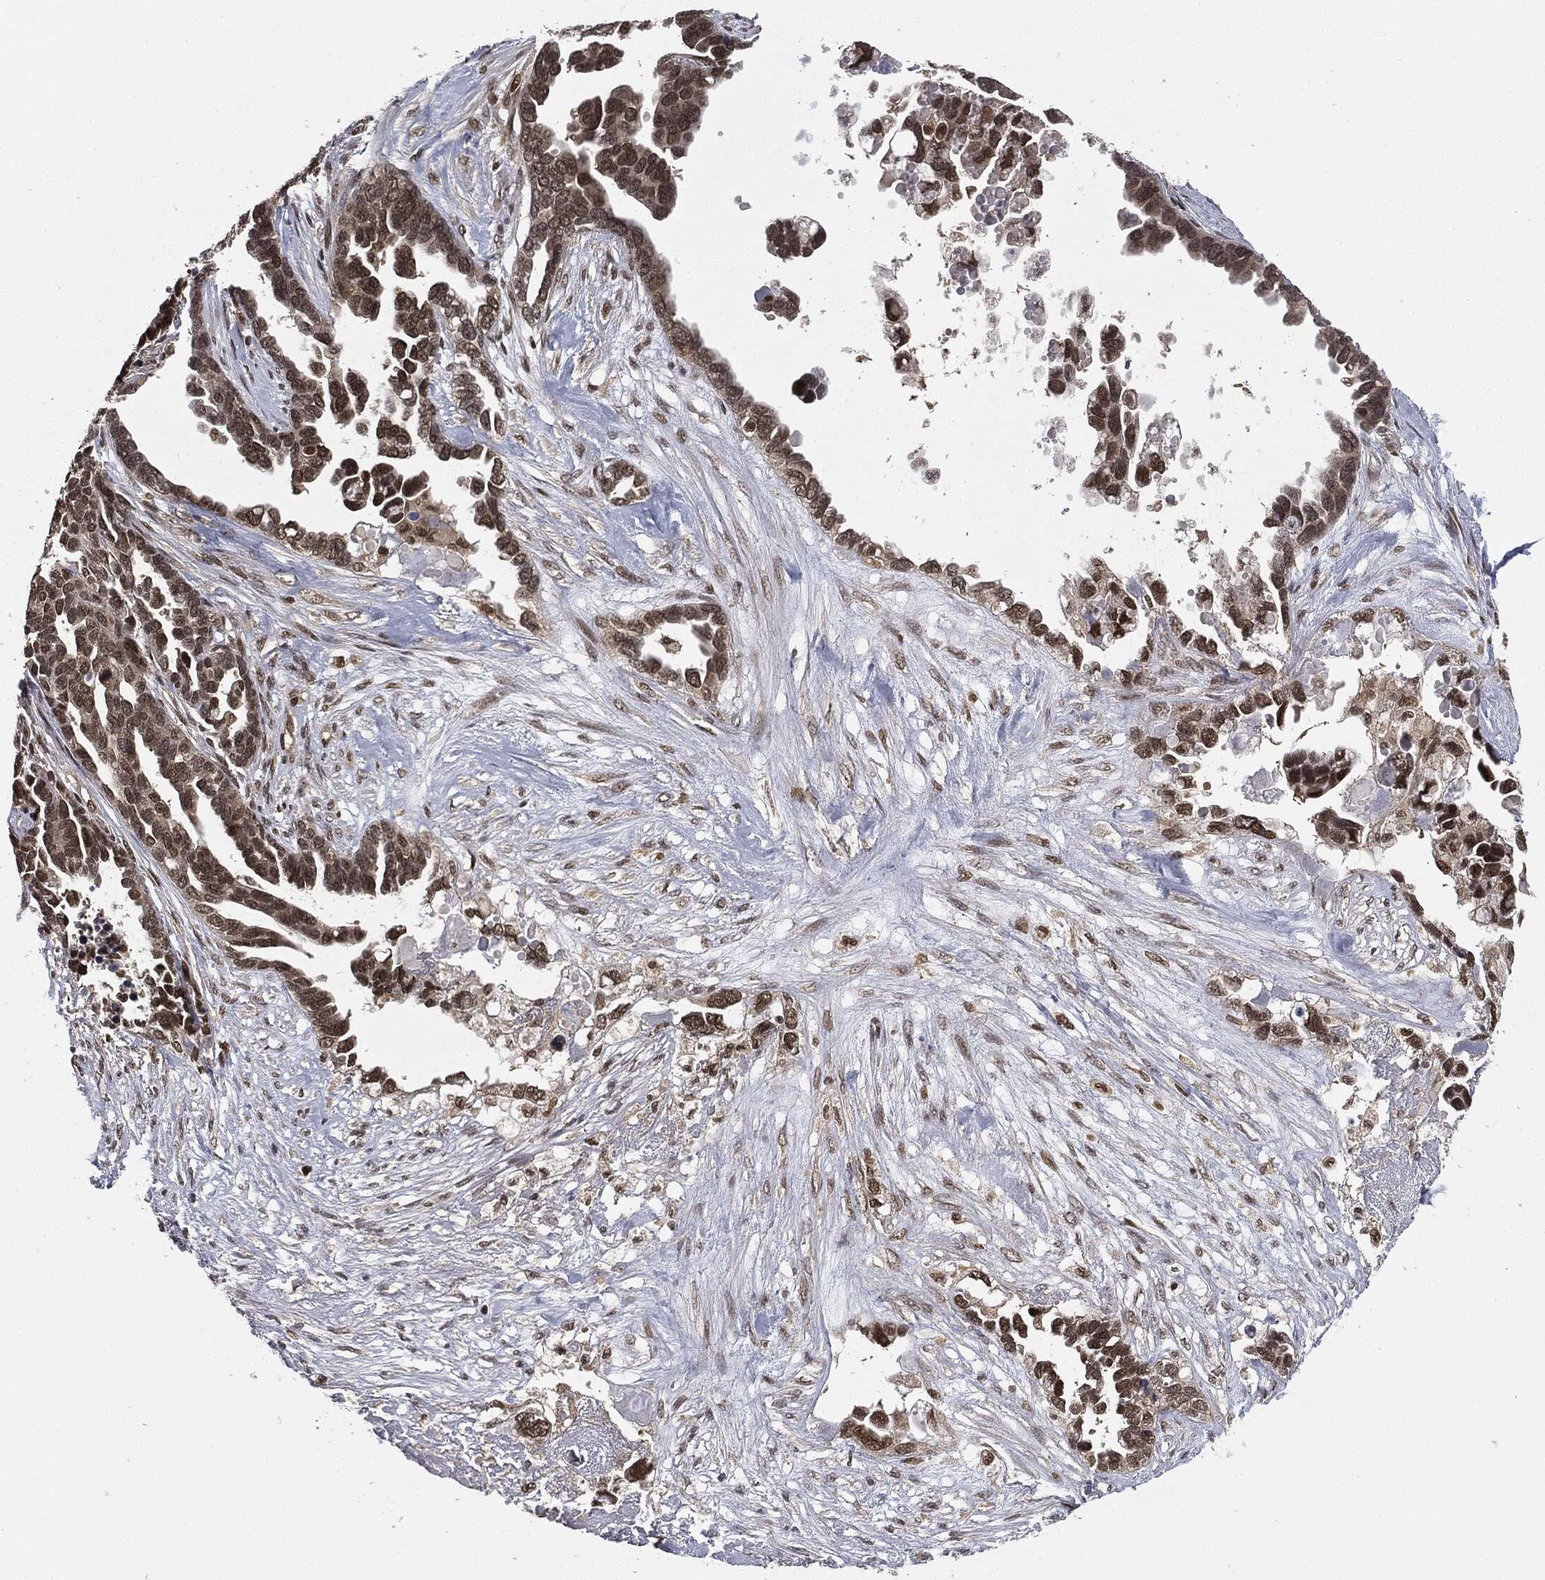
{"staining": {"intensity": "moderate", "quantity": ">75%", "location": "nuclear"}, "tissue": "ovarian cancer", "cell_type": "Tumor cells", "image_type": "cancer", "snomed": [{"axis": "morphology", "description": "Cystadenocarcinoma, serous, NOS"}, {"axis": "topography", "description": "Ovary"}], "caption": "The histopathology image demonstrates a brown stain indicating the presence of a protein in the nuclear of tumor cells in serous cystadenocarcinoma (ovarian).", "gene": "TBC1D22A", "patient": {"sex": "female", "age": 54}}